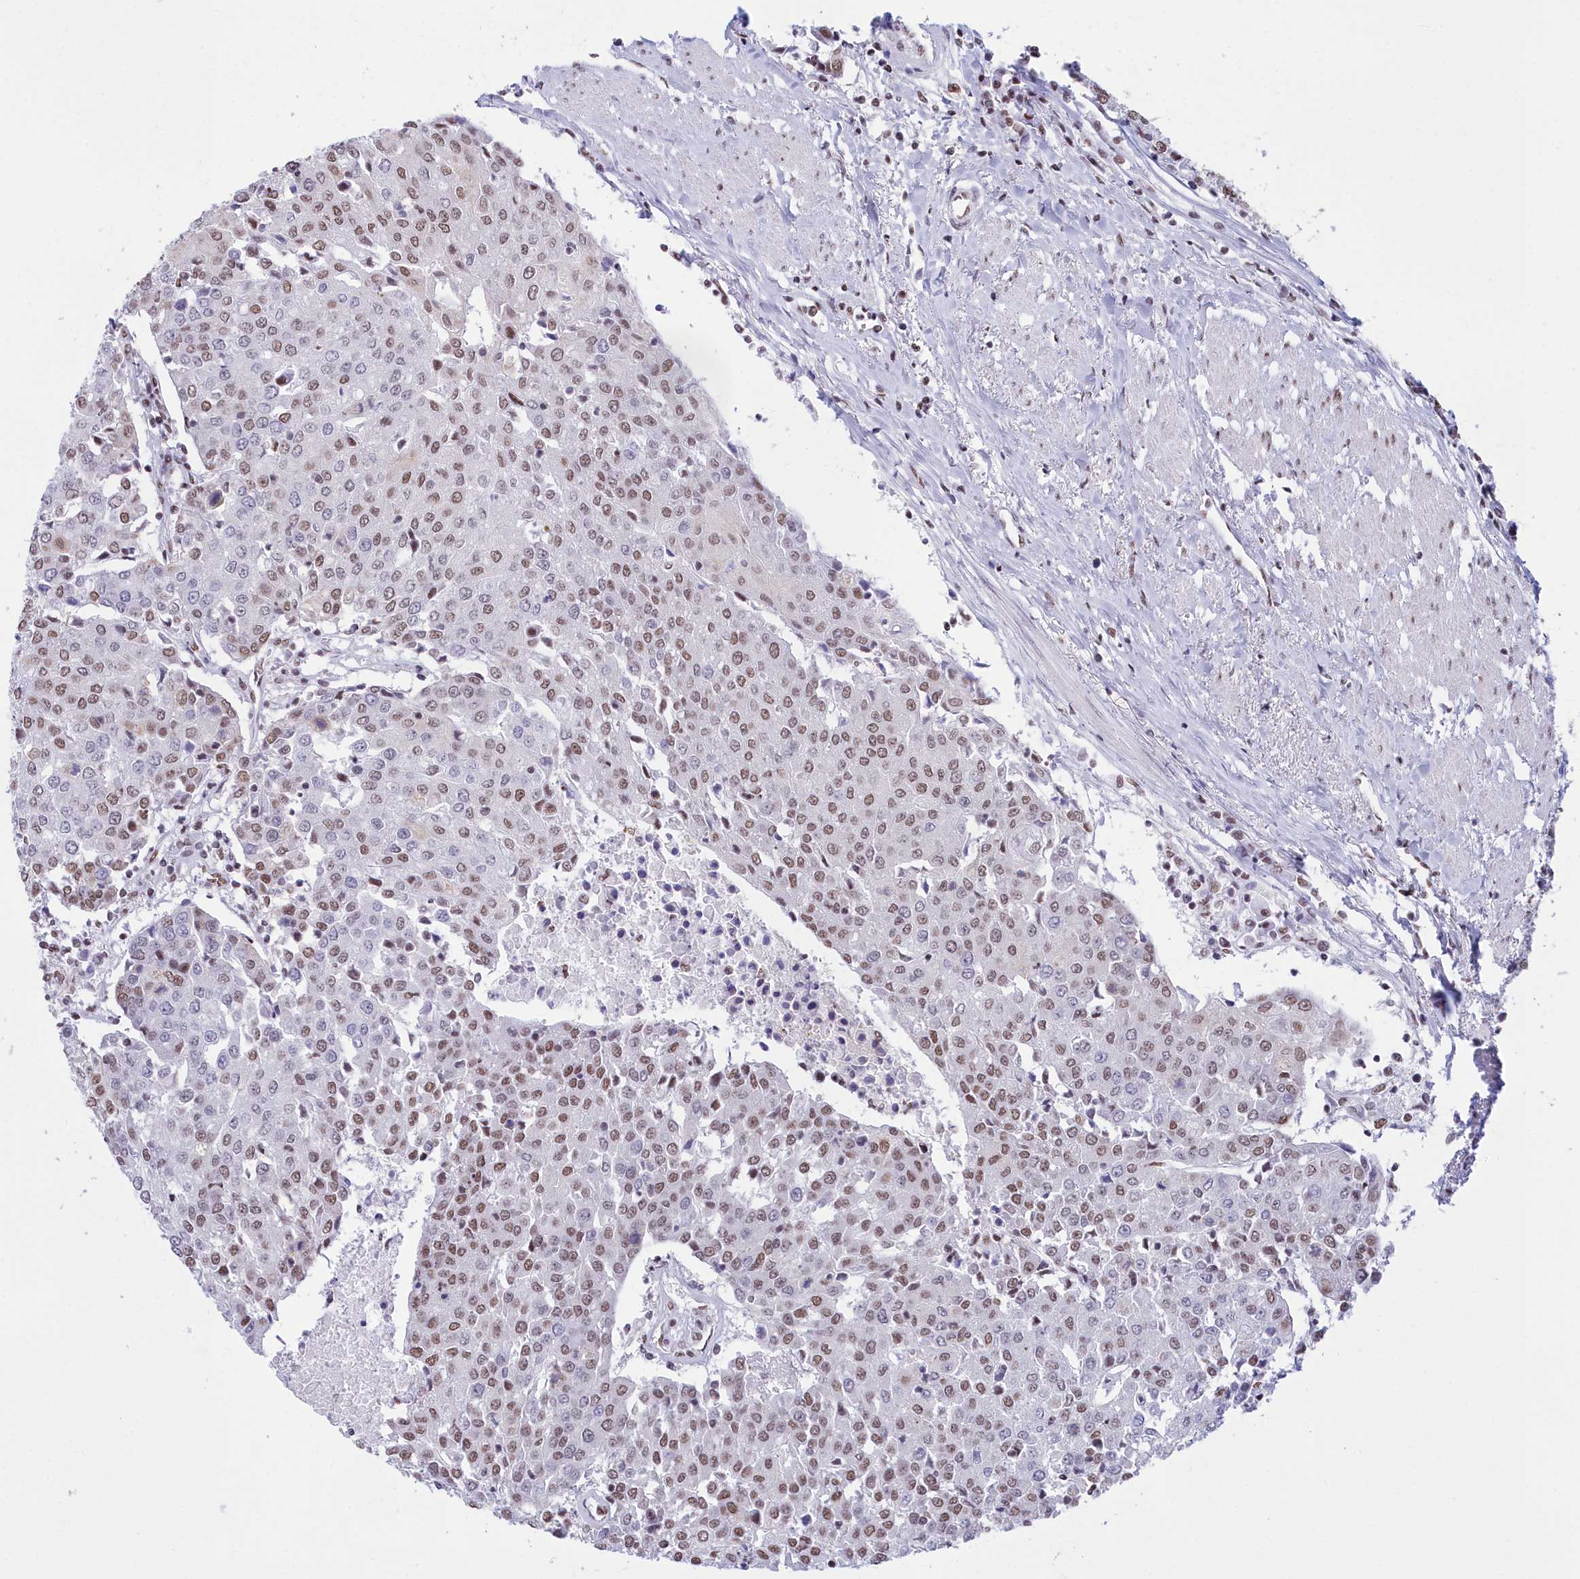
{"staining": {"intensity": "moderate", "quantity": ">75%", "location": "nuclear"}, "tissue": "urothelial cancer", "cell_type": "Tumor cells", "image_type": "cancer", "snomed": [{"axis": "morphology", "description": "Urothelial carcinoma, High grade"}, {"axis": "topography", "description": "Urinary bladder"}], "caption": "Urothelial cancer tissue exhibits moderate nuclear expression in about >75% of tumor cells", "gene": "CDC26", "patient": {"sex": "female", "age": 85}}